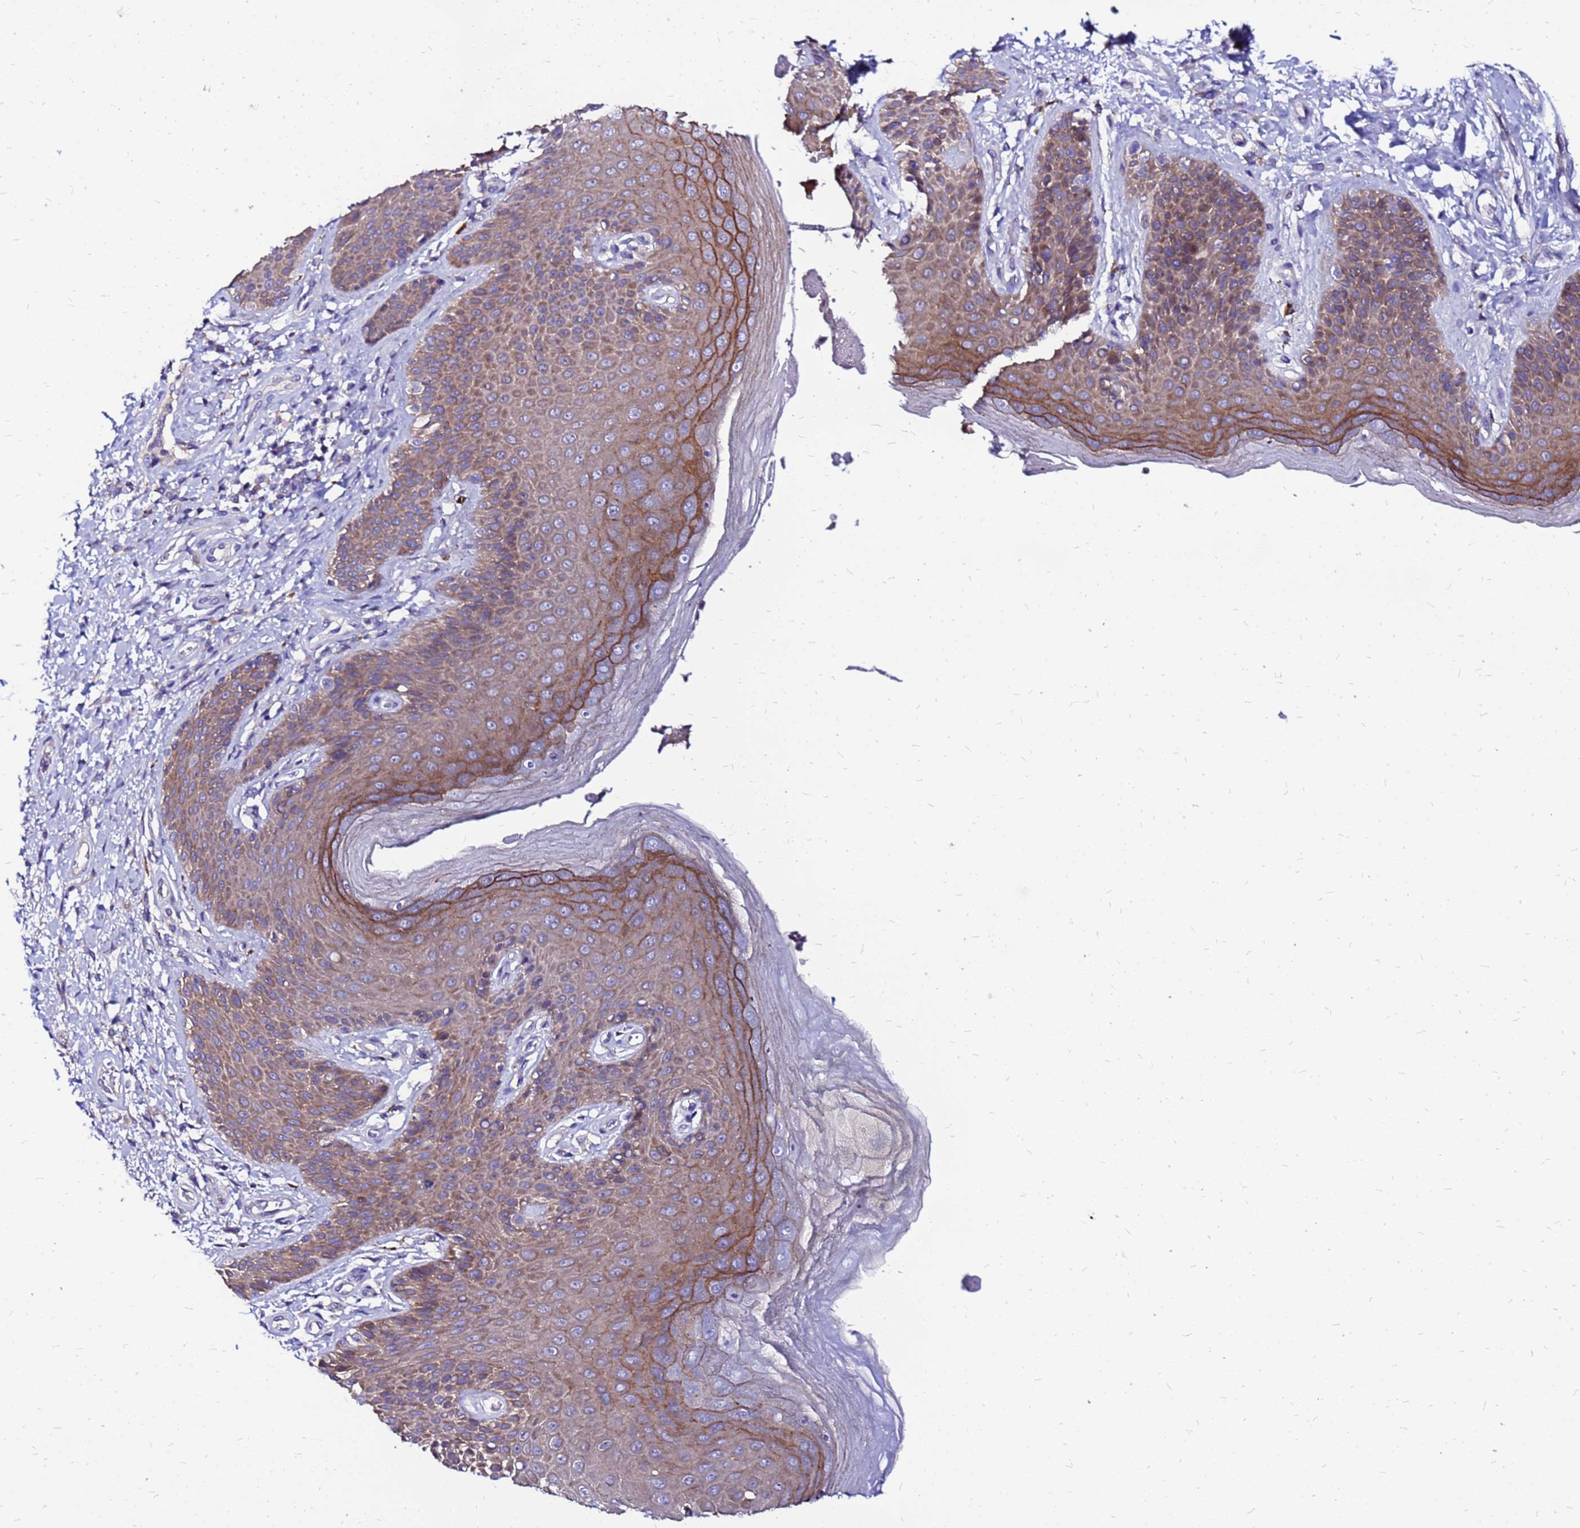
{"staining": {"intensity": "moderate", "quantity": "25%-75%", "location": "cytoplasmic/membranous"}, "tissue": "skin", "cell_type": "Epidermal cells", "image_type": "normal", "snomed": [{"axis": "morphology", "description": "Normal tissue, NOS"}, {"axis": "topography", "description": "Anal"}], "caption": "Immunohistochemistry of benign skin demonstrates medium levels of moderate cytoplasmic/membranous positivity in about 25%-75% of epidermal cells.", "gene": "ARHGEF35", "patient": {"sex": "female", "age": 89}}